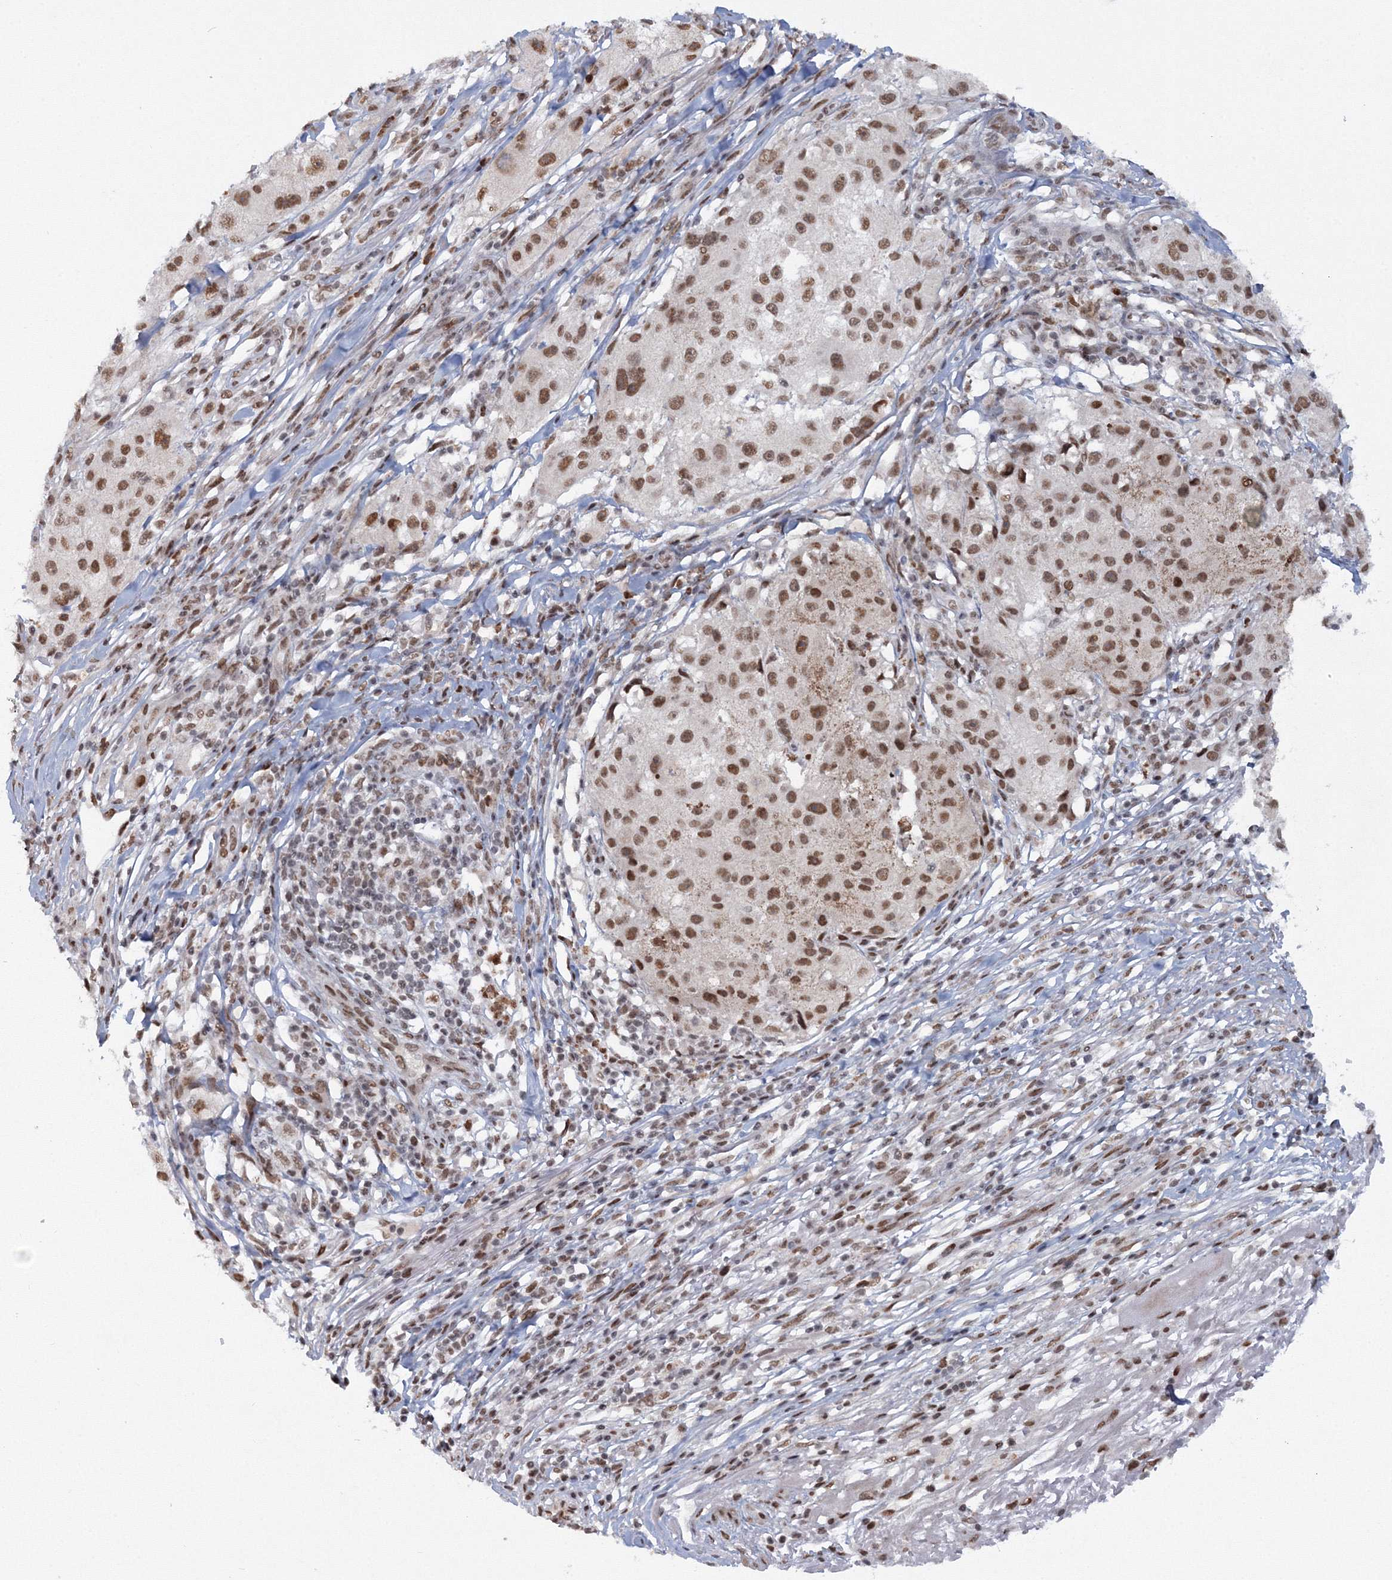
{"staining": {"intensity": "moderate", "quantity": ">75%", "location": "nuclear"}, "tissue": "melanoma", "cell_type": "Tumor cells", "image_type": "cancer", "snomed": [{"axis": "morphology", "description": "Necrosis, NOS"}, {"axis": "morphology", "description": "Malignant melanoma, NOS"}, {"axis": "topography", "description": "Skin"}], "caption": "A brown stain highlights moderate nuclear expression of a protein in human melanoma tumor cells.", "gene": "C3orf33", "patient": {"sex": "female", "age": 87}}